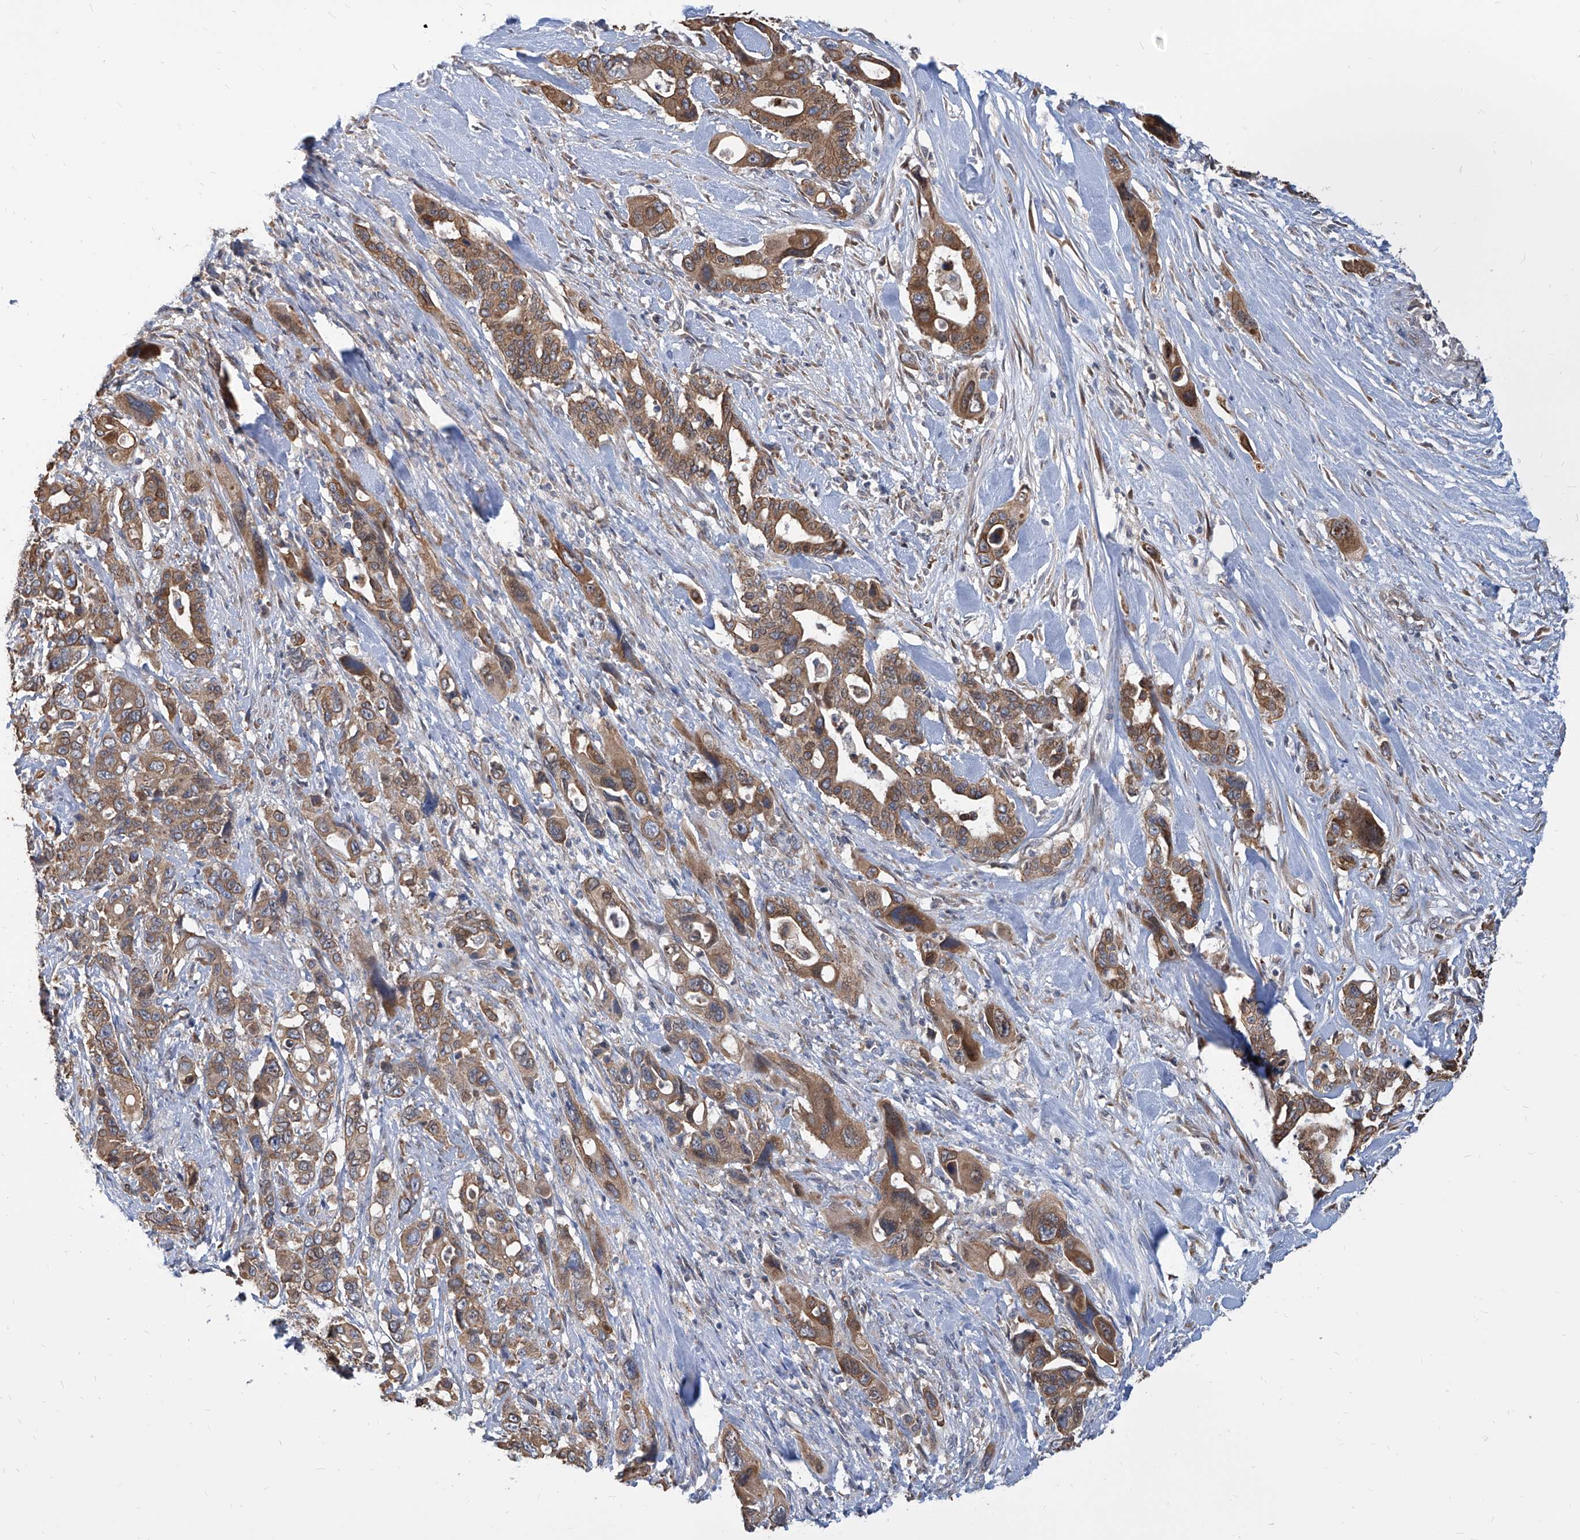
{"staining": {"intensity": "moderate", "quantity": ">75%", "location": "cytoplasmic/membranous"}, "tissue": "pancreatic cancer", "cell_type": "Tumor cells", "image_type": "cancer", "snomed": [{"axis": "morphology", "description": "Adenocarcinoma, NOS"}, {"axis": "topography", "description": "Pancreas"}], "caption": "Pancreatic adenocarcinoma stained for a protein (brown) shows moderate cytoplasmic/membranous positive staining in about >75% of tumor cells.", "gene": "FAM83B", "patient": {"sex": "male", "age": 46}}